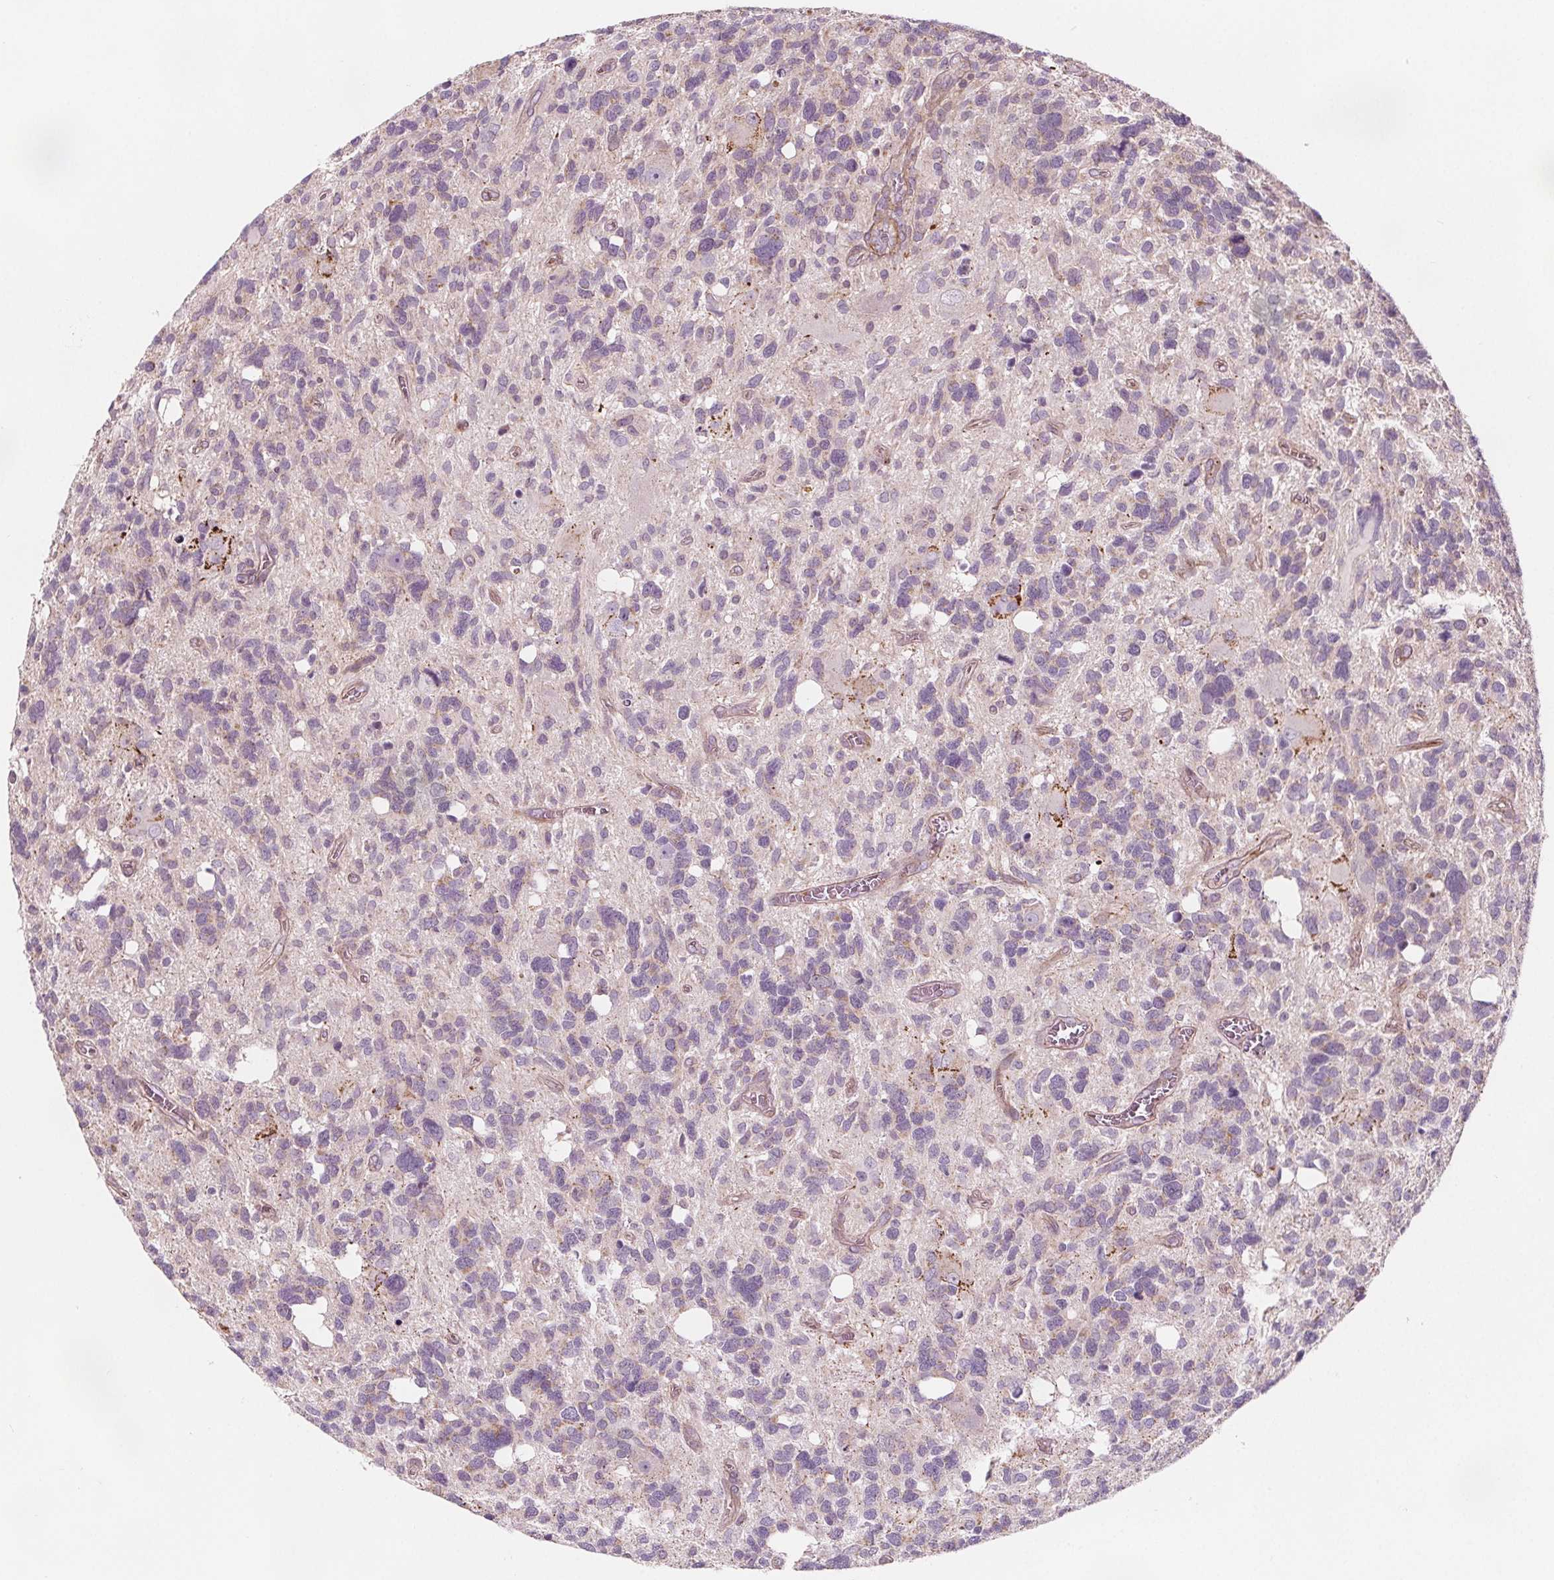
{"staining": {"intensity": "negative", "quantity": "none", "location": "none"}, "tissue": "glioma", "cell_type": "Tumor cells", "image_type": "cancer", "snomed": [{"axis": "morphology", "description": "Glioma, malignant, High grade"}, {"axis": "topography", "description": "Brain"}], "caption": "An image of malignant high-grade glioma stained for a protein reveals no brown staining in tumor cells. (DAB (3,3'-diaminobenzidine) immunohistochemistry, high magnification).", "gene": "ADAM33", "patient": {"sex": "male", "age": 49}}